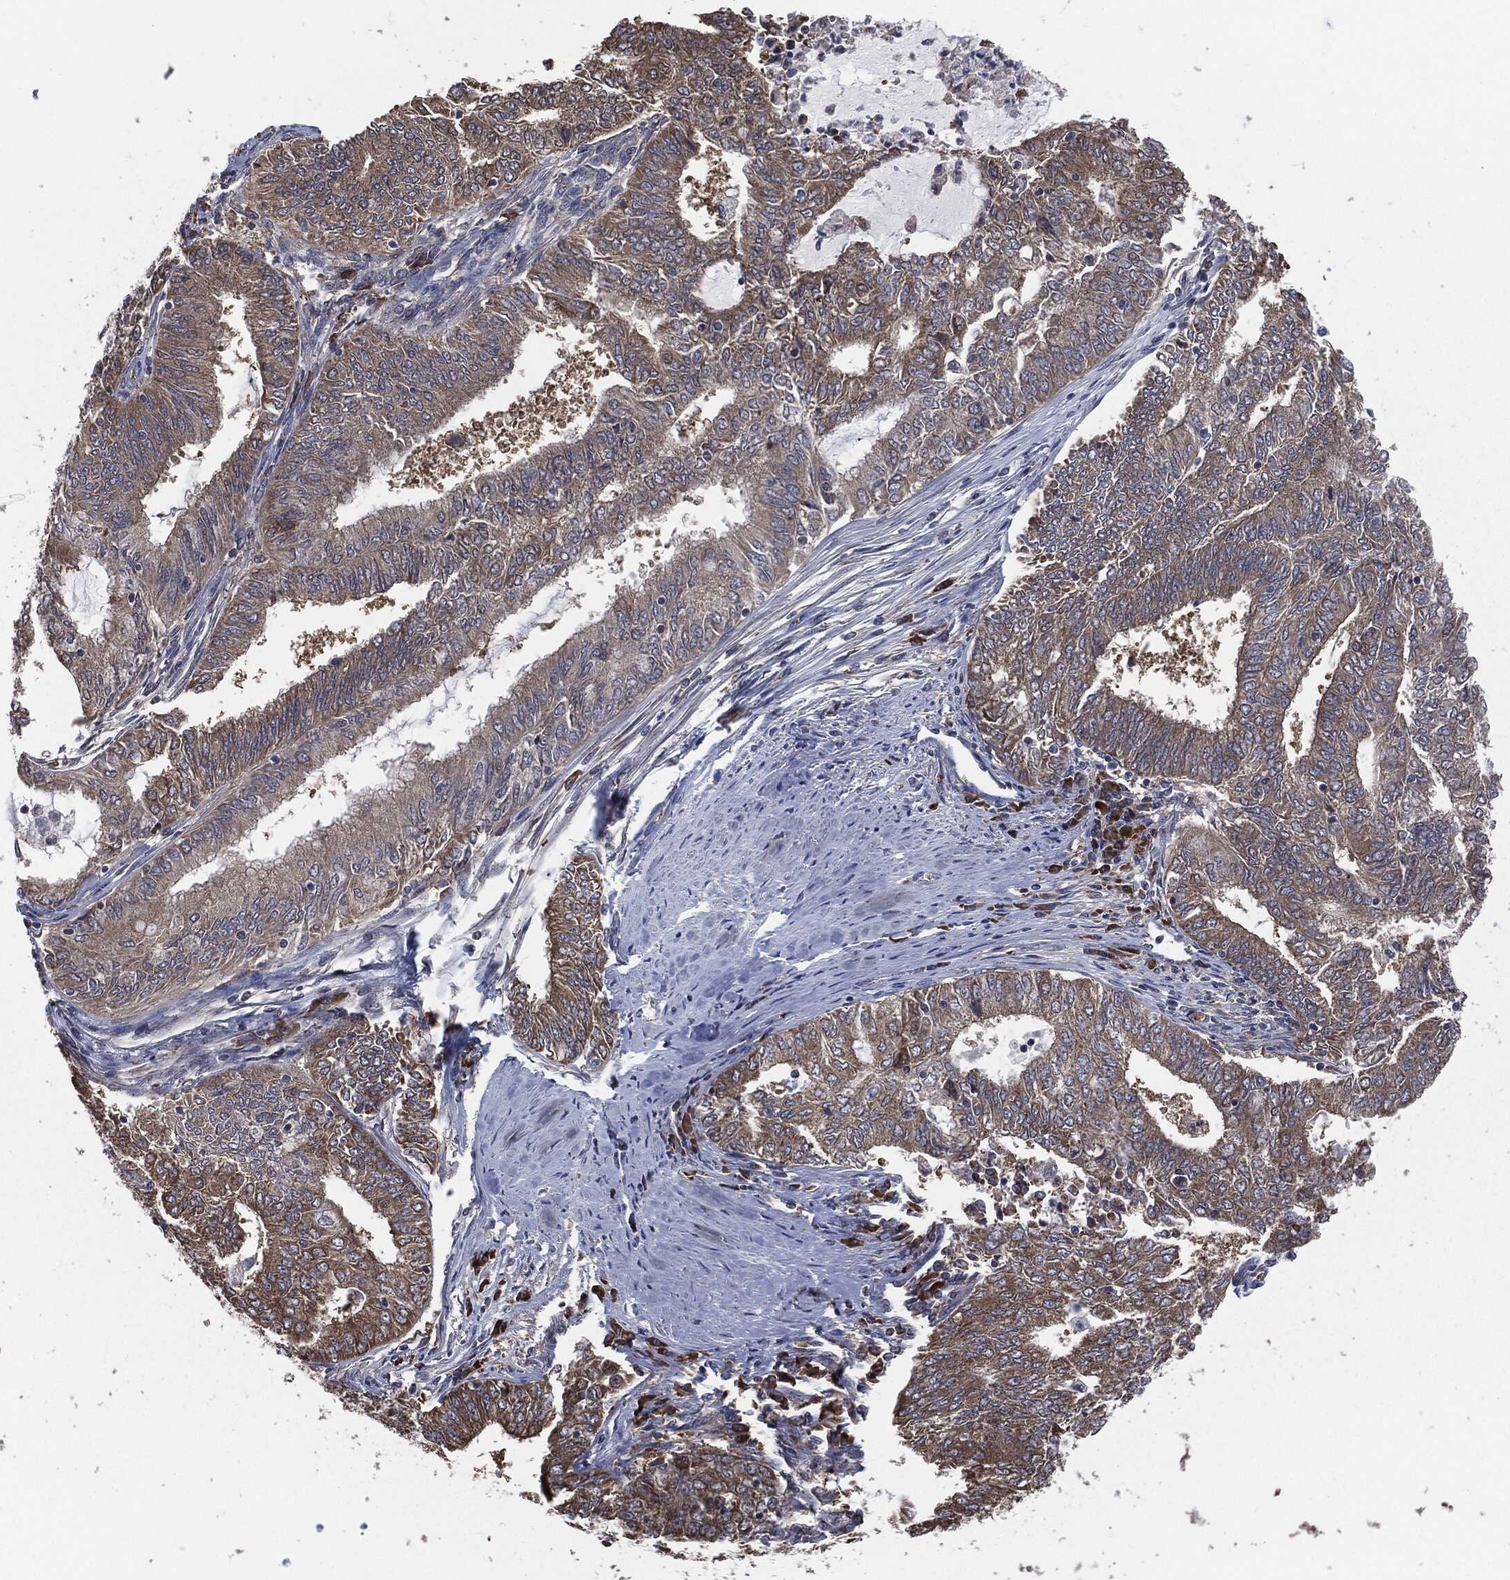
{"staining": {"intensity": "weak", "quantity": ">75%", "location": "cytoplasmic/membranous"}, "tissue": "endometrial cancer", "cell_type": "Tumor cells", "image_type": "cancer", "snomed": [{"axis": "morphology", "description": "Adenocarcinoma, NOS"}, {"axis": "topography", "description": "Endometrium"}], "caption": "Immunohistochemistry (IHC) of human endometrial cancer shows low levels of weak cytoplasmic/membranous staining in approximately >75% of tumor cells.", "gene": "PRDX4", "patient": {"sex": "female", "age": 62}}